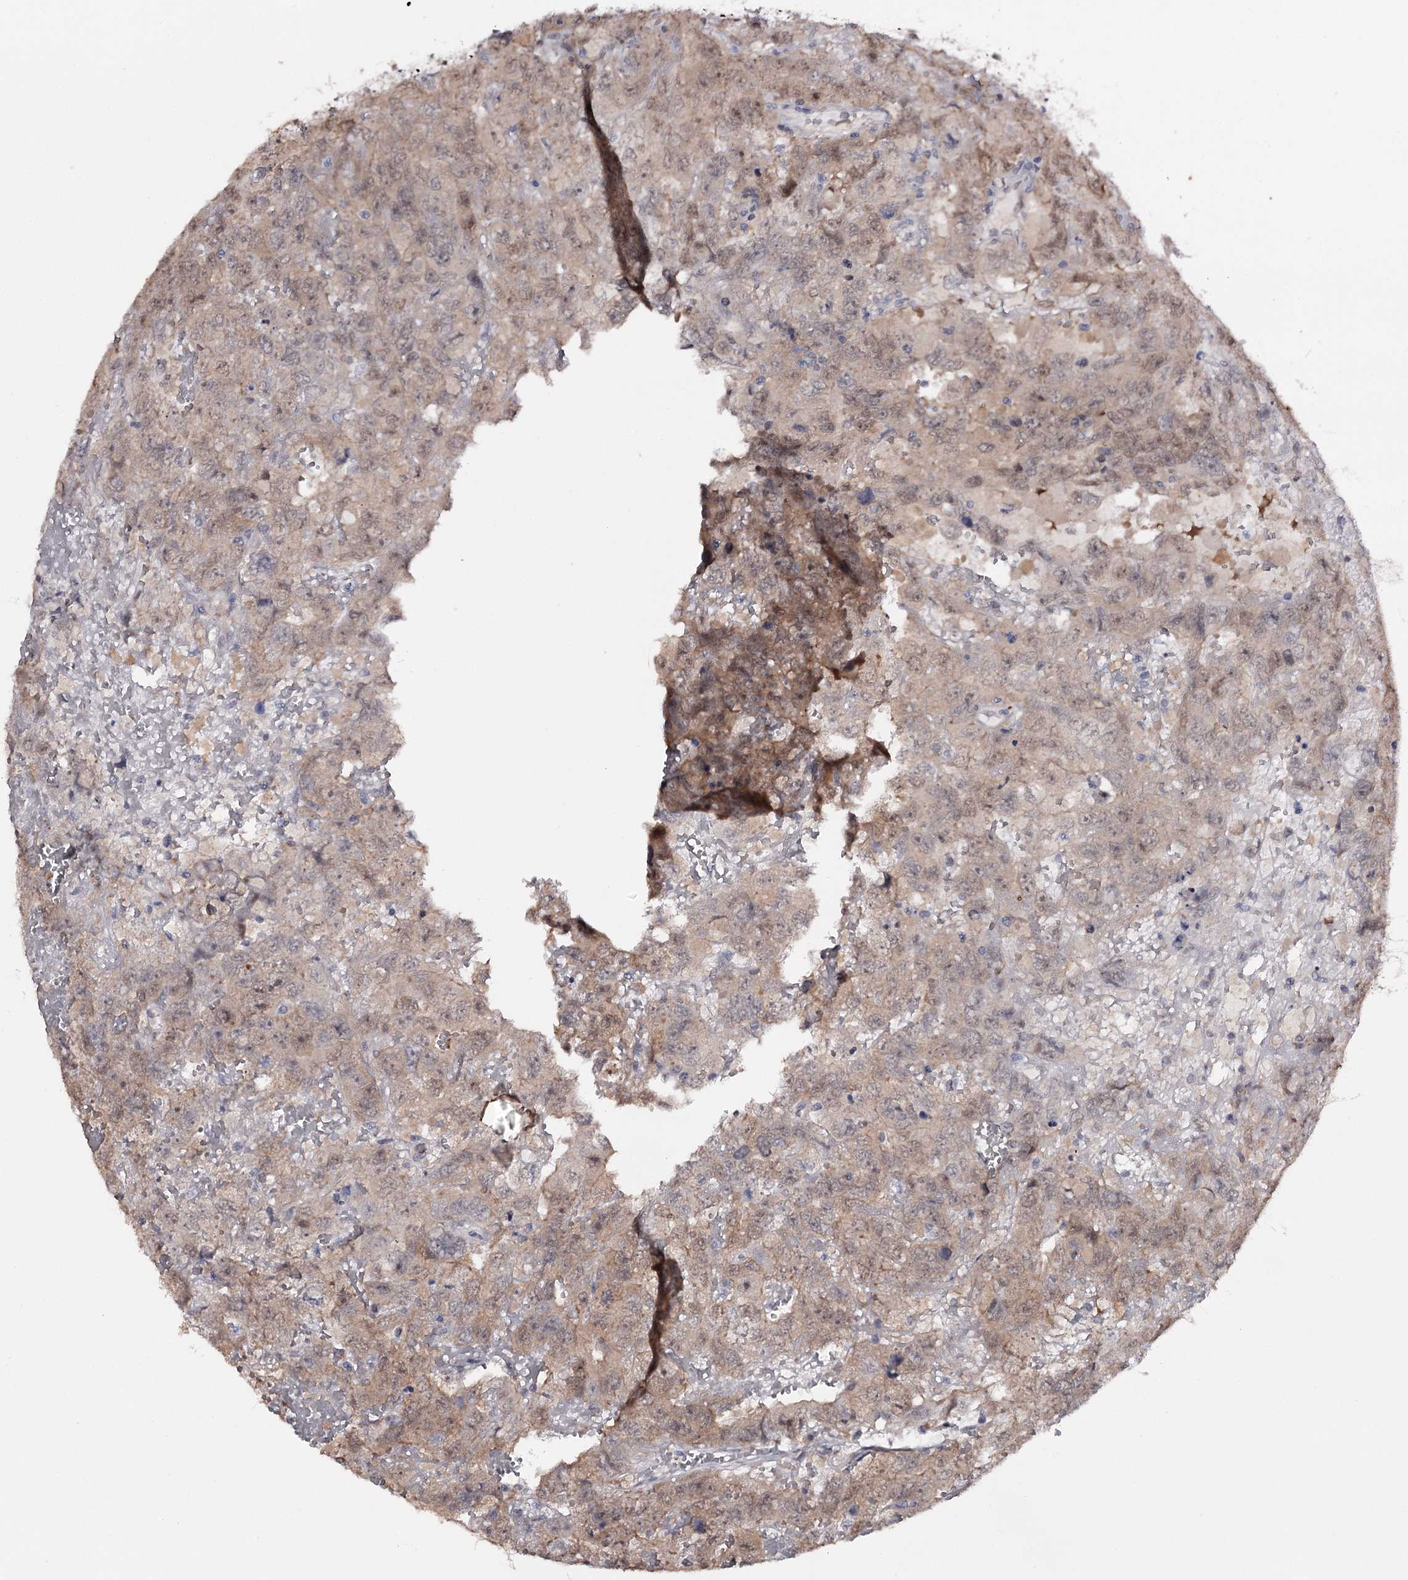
{"staining": {"intensity": "moderate", "quantity": ">75%", "location": "cytoplasmic/membranous,nuclear"}, "tissue": "testis cancer", "cell_type": "Tumor cells", "image_type": "cancer", "snomed": [{"axis": "morphology", "description": "Carcinoma, Embryonal, NOS"}, {"axis": "topography", "description": "Testis"}], "caption": "Immunohistochemistry (IHC) image of human testis cancer (embryonal carcinoma) stained for a protein (brown), which reveals medium levels of moderate cytoplasmic/membranous and nuclear expression in about >75% of tumor cells.", "gene": "GTSF1", "patient": {"sex": "male", "age": 45}}